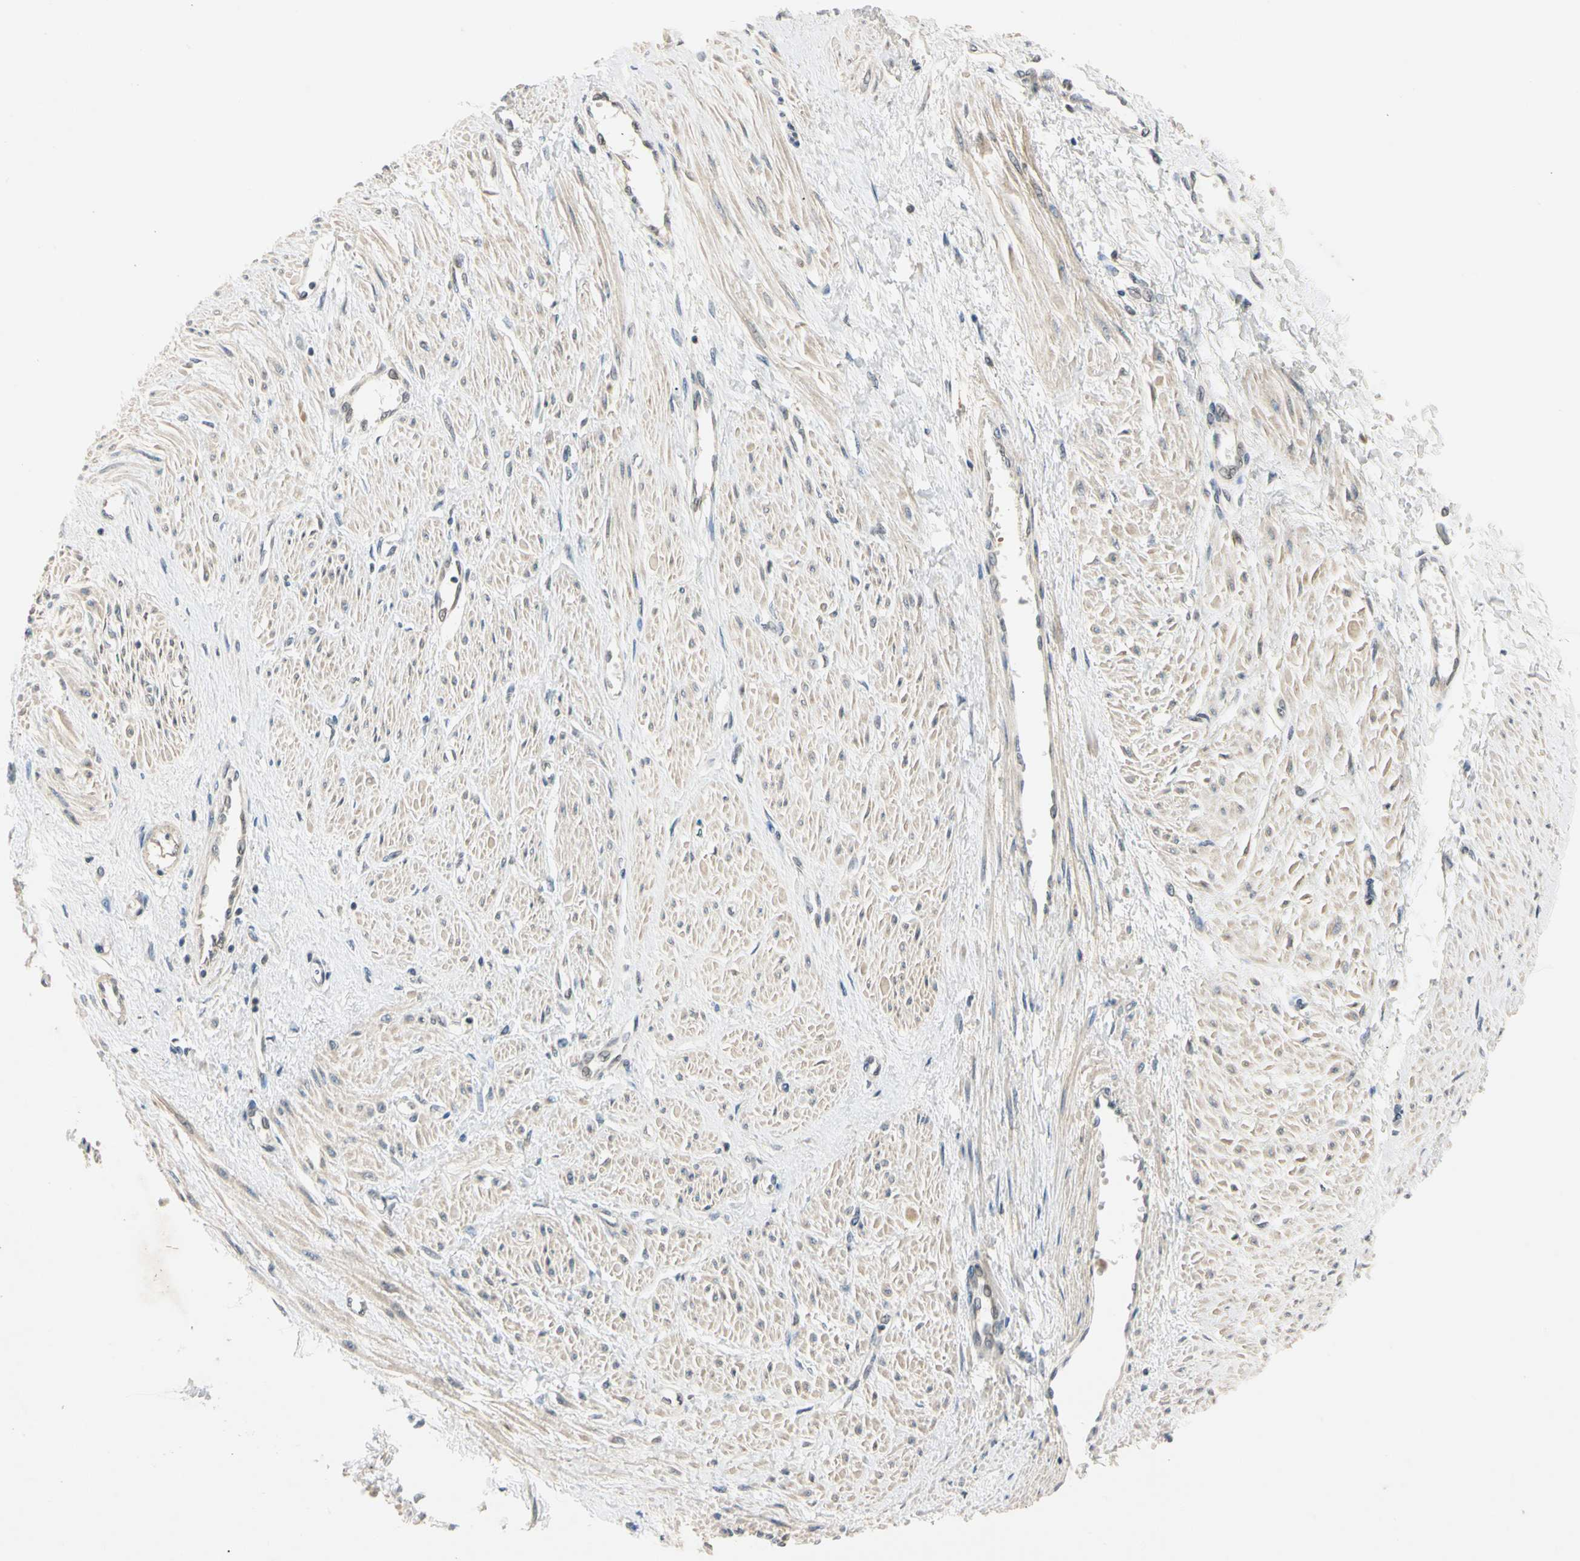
{"staining": {"intensity": "weak", "quantity": ">75%", "location": "cytoplasmic/membranous"}, "tissue": "smooth muscle", "cell_type": "Smooth muscle cells", "image_type": "normal", "snomed": [{"axis": "morphology", "description": "Normal tissue, NOS"}, {"axis": "topography", "description": "Smooth muscle"}, {"axis": "topography", "description": "Uterus"}], "caption": "High-magnification brightfield microscopy of normal smooth muscle stained with DAB (3,3'-diaminobenzidine) (brown) and counterstained with hematoxylin (blue). smooth muscle cells exhibit weak cytoplasmic/membranous positivity is present in approximately>75% of cells. The staining was performed using DAB (3,3'-diaminobenzidine), with brown indicating positive protein expression. Nuclei are stained blue with hematoxylin.", "gene": "RIOX2", "patient": {"sex": "female", "age": 39}}